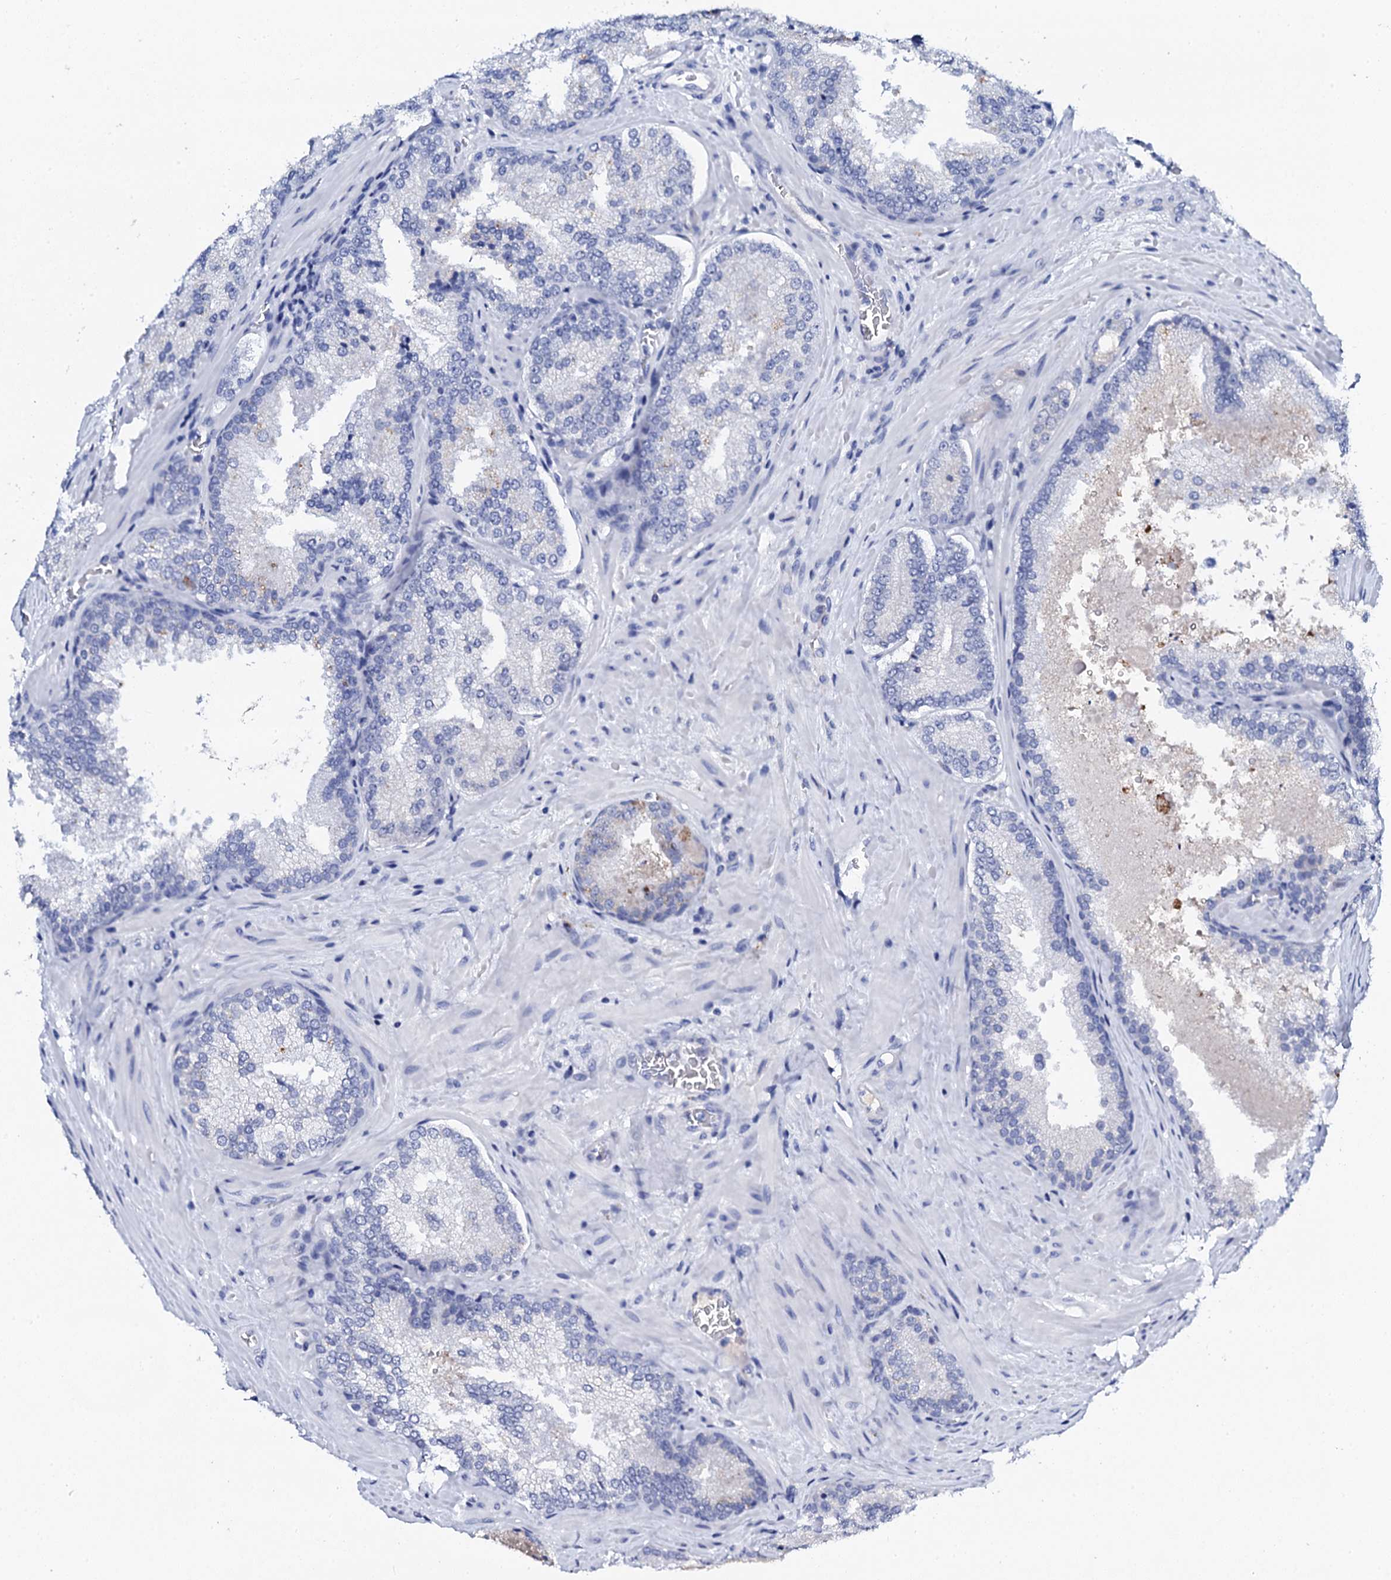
{"staining": {"intensity": "negative", "quantity": "none", "location": "none"}, "tissue": "prostate cancer", "cell_type": "Tumor cells", "image_type": "cancer", "snomed": [{"axis": "morphology", "description": "Adenocarcinoma, Low grade"}, {"axis": "topography", "description": "Prostate"}], "caption": "Human low-grade adenocarcinoma (prostate) stained for a protein using immunohistochemistry demonstrates no positivity in tumor cells.", "gene": "FBXL16", "patient": {"sex": "male", "age": 74}}